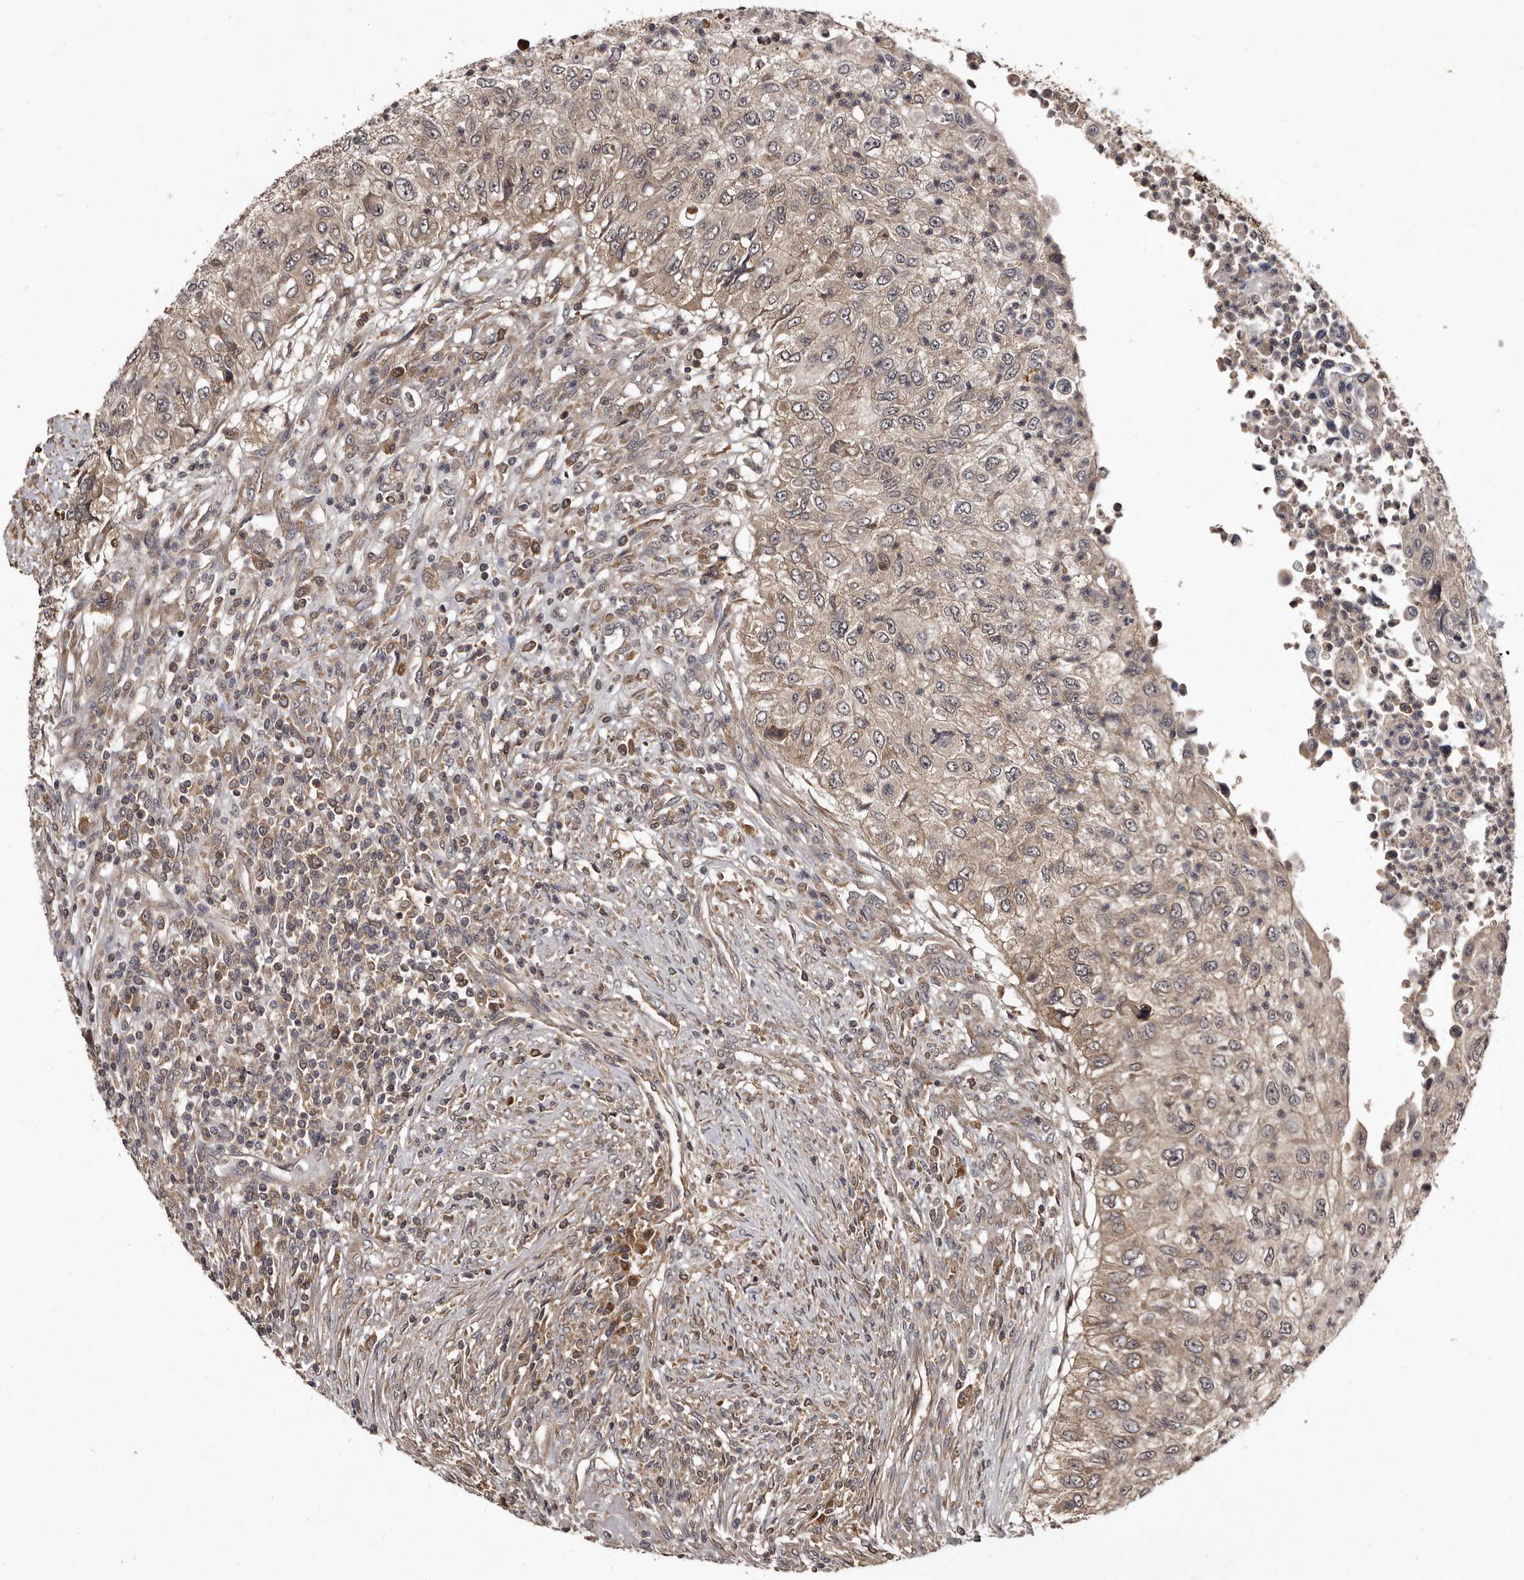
{"staining": {"intensity": "weak", "quantity": "25%-75%", "location": "cytoplasmic/membranous"}, "tissue": "urothelial cancer", "cell_type": "Tumor cells", "image_type": "cancer", "snomed": [{"axis": "morphology", "description": "Urothelial carcinoma, High grade"}, {"axis": "topography", "description": "Urinary bladder"}], "caption": "This is a micrograph of immunohistochemistry staining of high-grade urothelial carcinoma, which shows weak staining in the cytoplasmic/membranous of tumor cells.", "gene": "PMVK", "patient": {"sex": "female", "age": 60}}